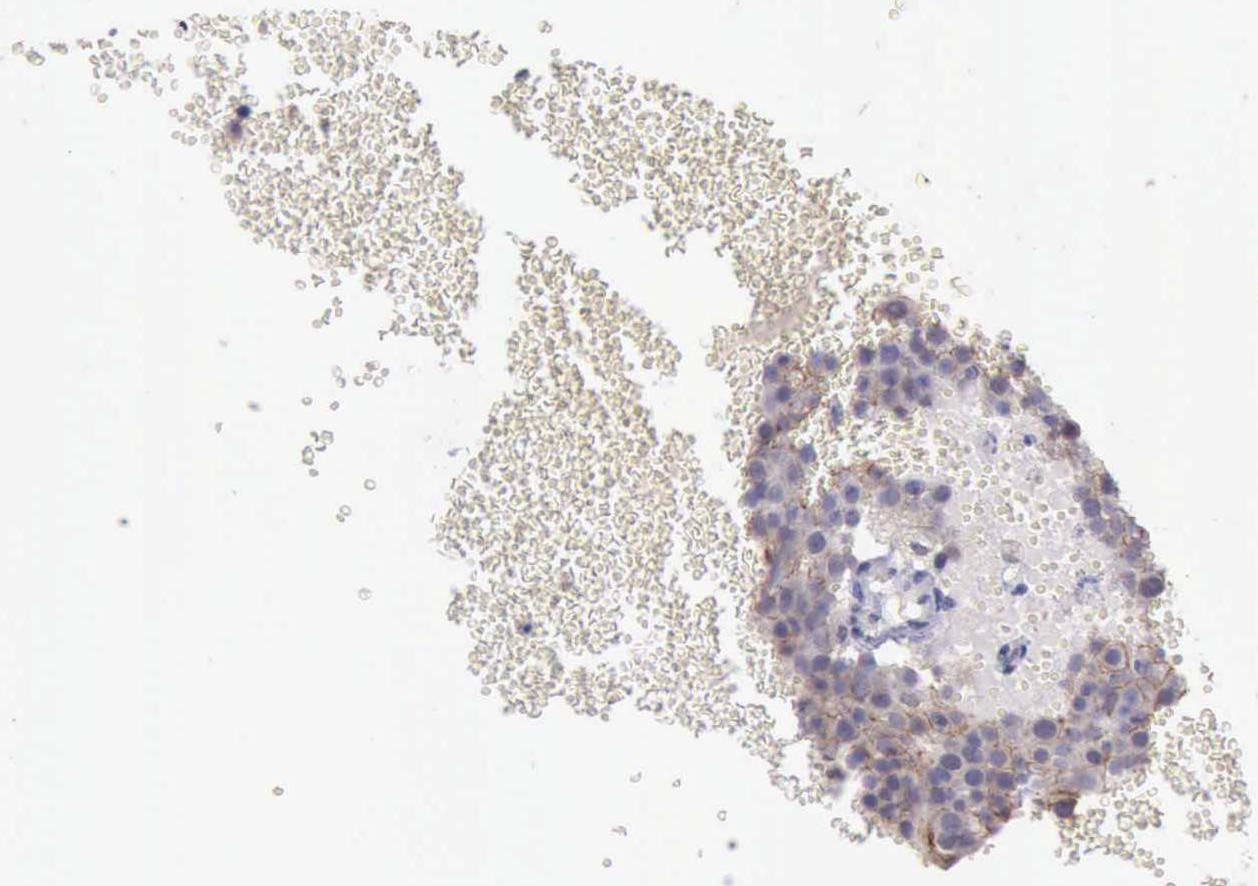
{"staining": {"intensity": "moderate", "quantity": ">75%", "location": "cytoplasmic/membranous"}, "tissue": "testis cancer", "cell_type": "Tumor cells", "image_type": "cancer", "snomed": [{"axis": "morphology", "description": "Seminoma, NOS"}, {"axis": "topography", "description": "Testis"}], "caption": "Protein staining shows moderate cytoplasmic/membranous positivity in about >75% of tumor cells in testis seminoma.", "gene": "KCND1", "patient": {"sex": "male", "age": 71}}